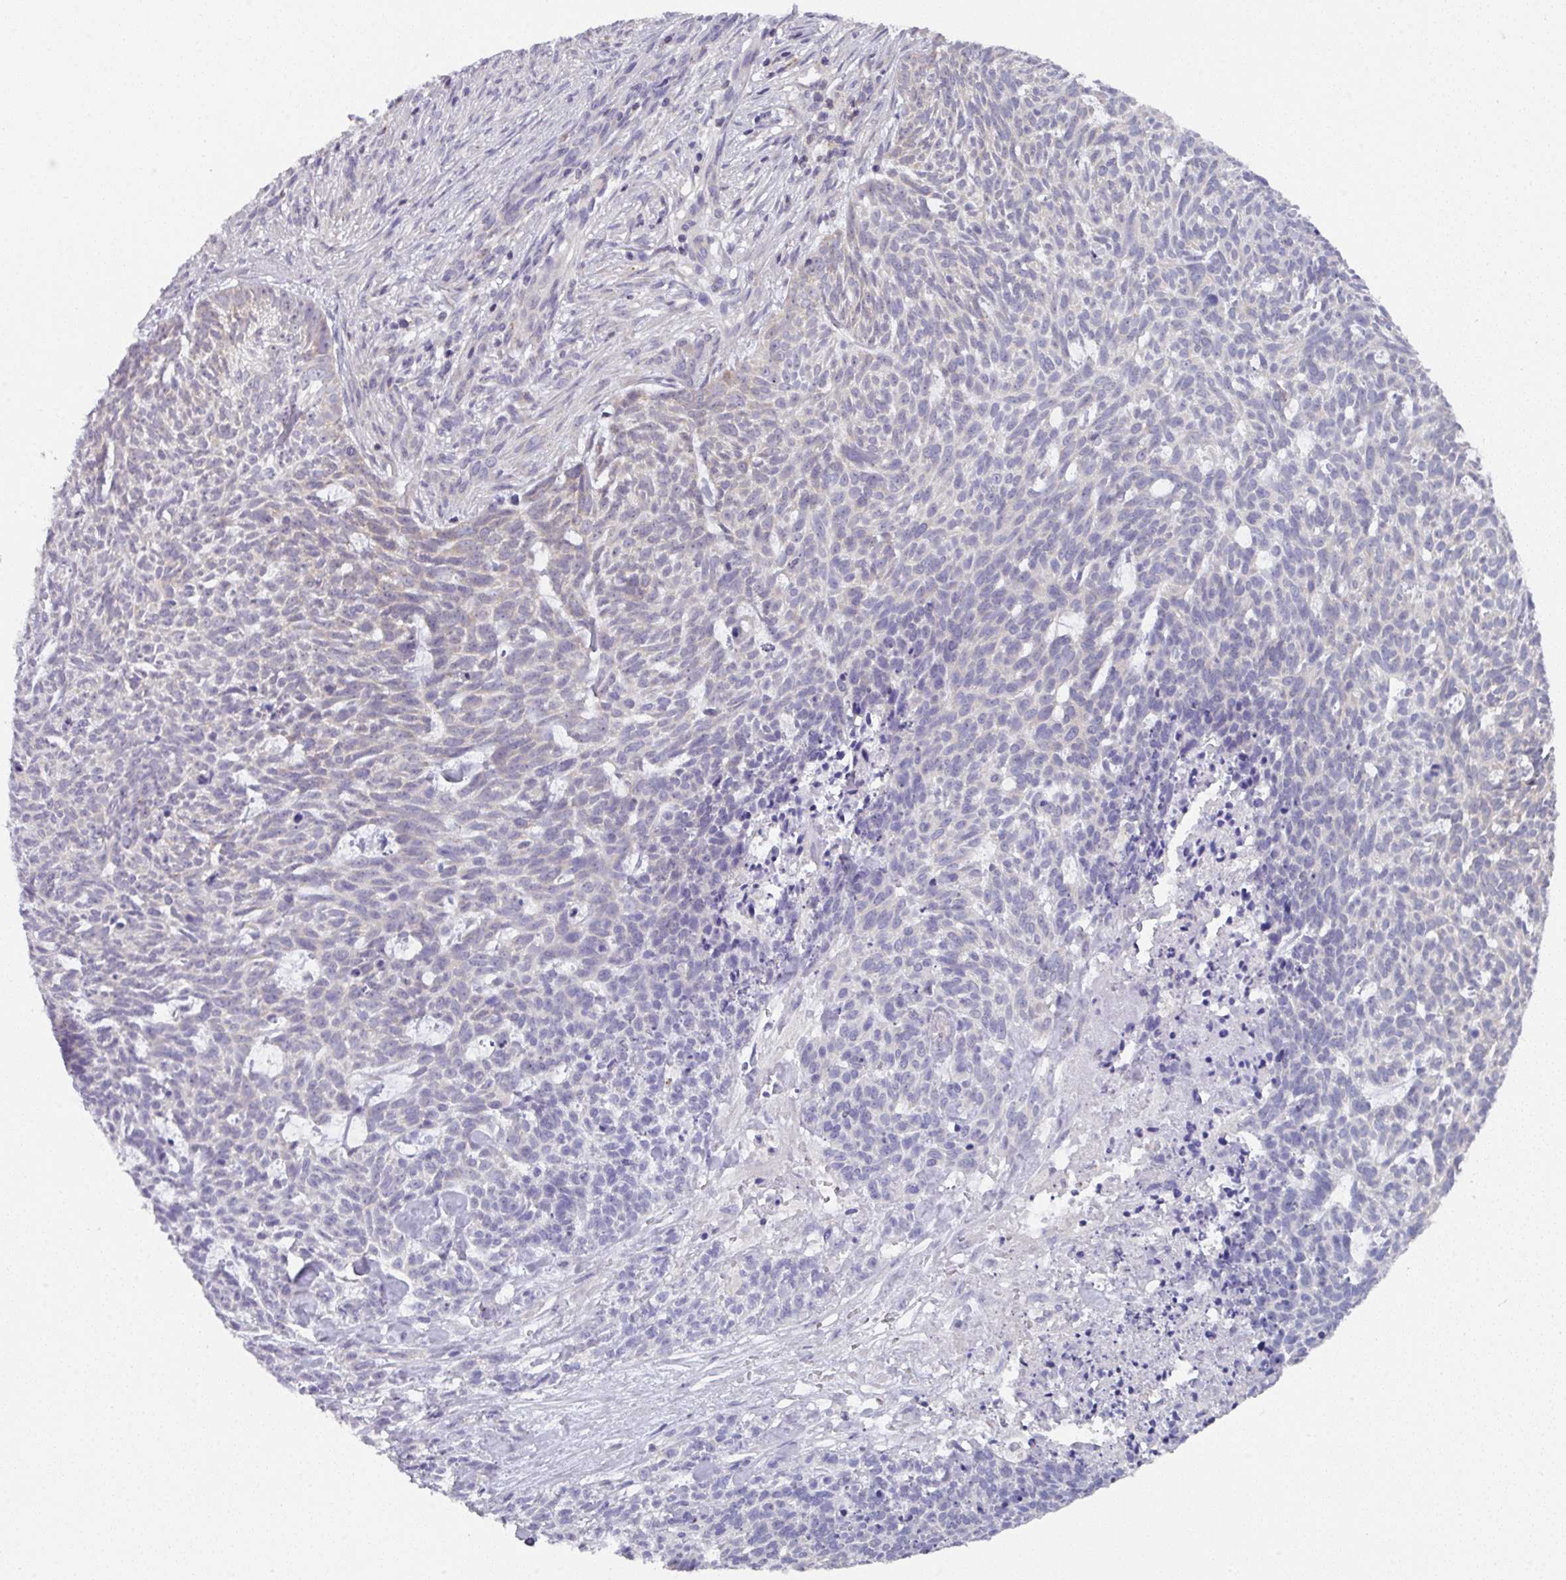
{"staining": {"intensity": "negative", "quantity": "none", "location": "none"}, "tissue": "skin cancer", "cell_type": "Tumor cells", "image_type": "cancer", "snomed": [{"axis": "morphology", "description": "Basal cell carcinoma"}, {"axis": "topography", "description": "Skin"}], "caption": "The histopathology image exhibits no significant staining in tumor cells of basal cell carcinoma (skin). (Immunohistochemistry, brightfield microscopy, high magnification).", "gene": "DCAF12L2", "patient": {"sex": "female", "age": 93}}